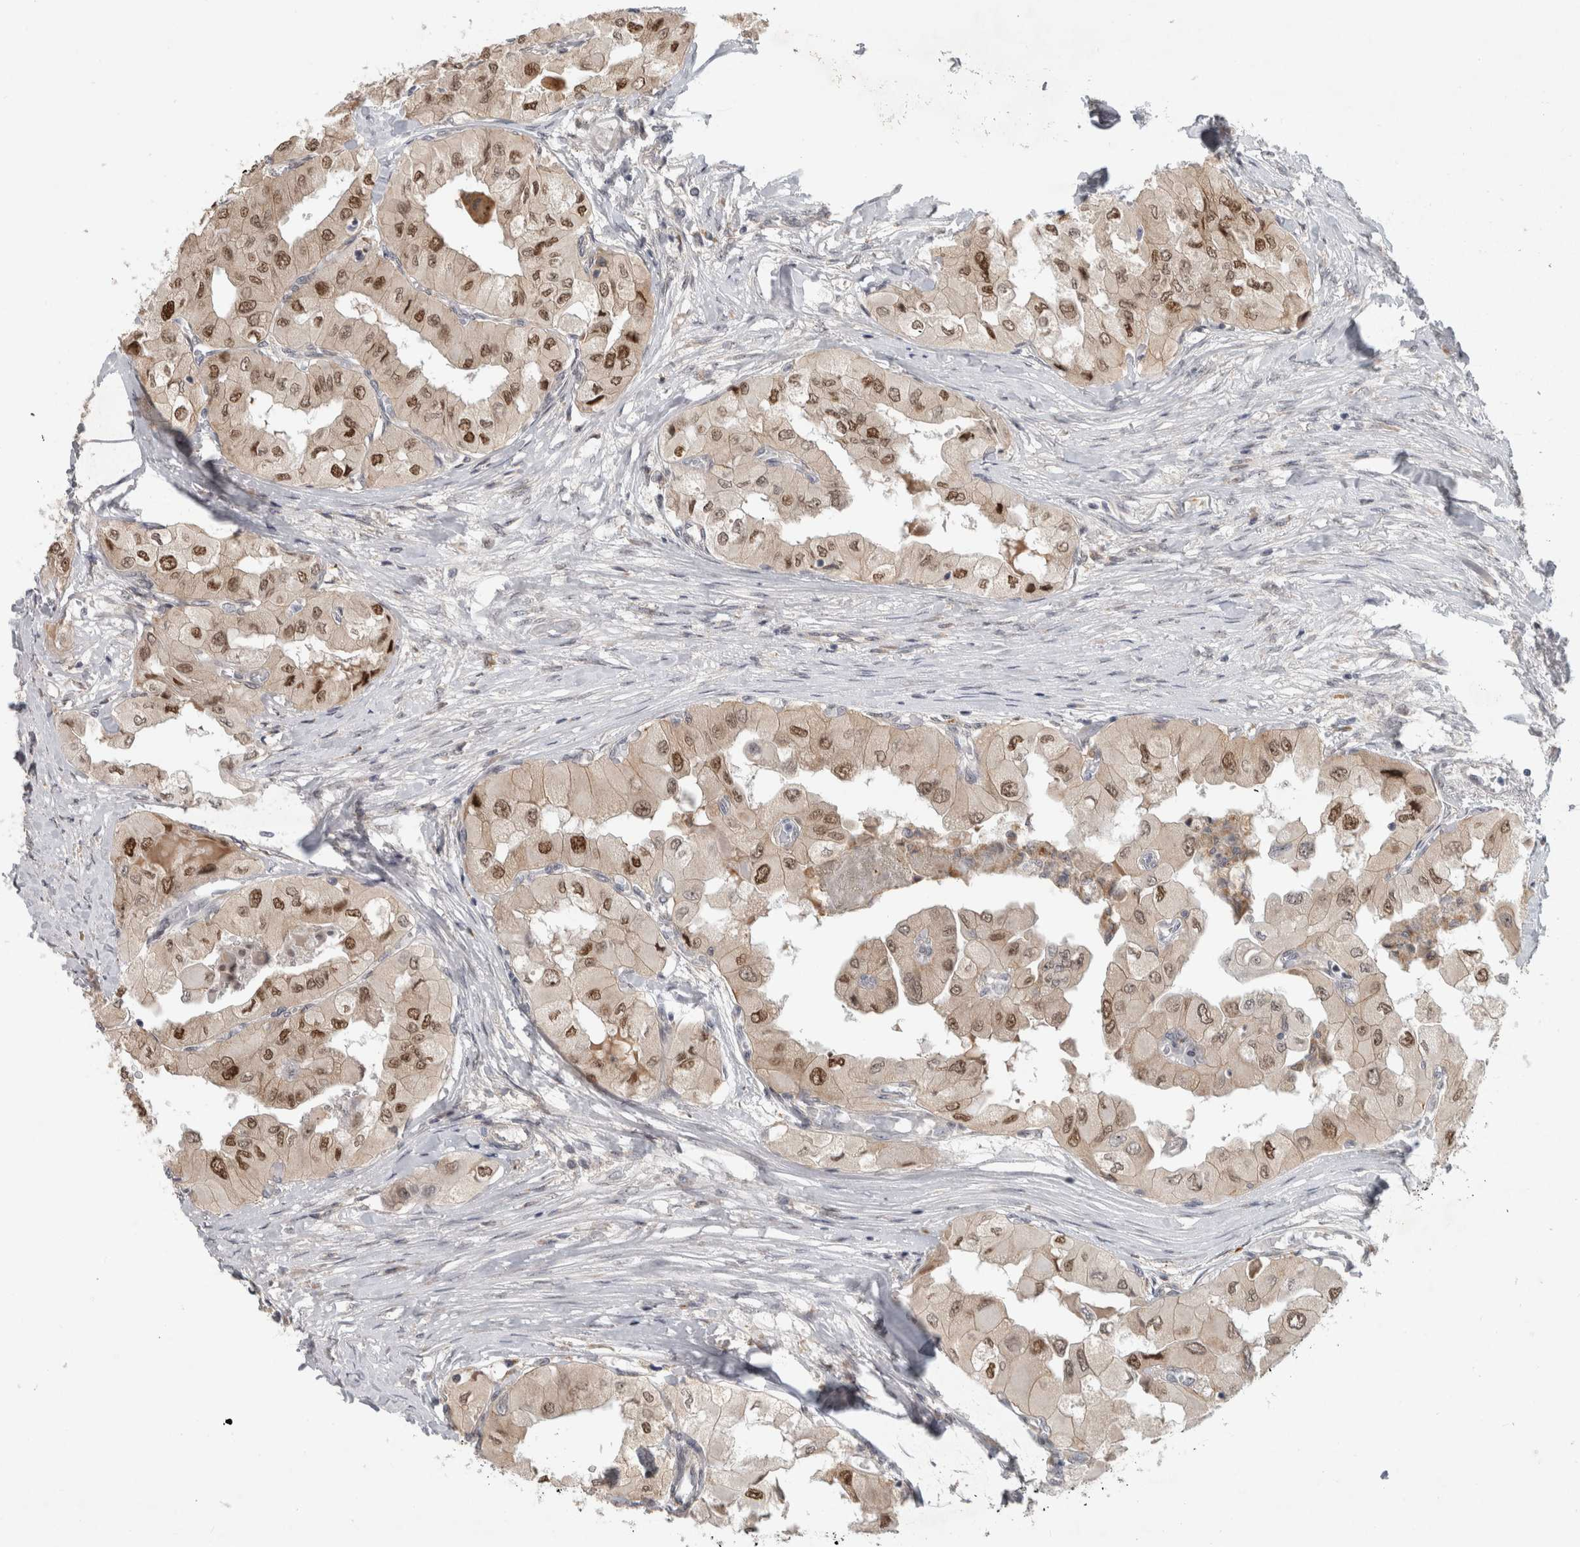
{"staining": {"intensity": "moderate", "quantity": ">75%", "location": "nuclear"}, "tissue": "thyroid cancer", "cell_type": "Tumor cells", "image_type": "cancer", "snomed": [{"axis": "morphology", "description": "Papillary adenocarcinoma, NOS"}, {"axis": "topography", "description": "Thyroid gland"}], "caption": "Protein analysis of thyroid cancer tissue displays moderate nuclear positivity in about >75% of tumor cells.", "gene": "NAB2", "patient": {"sex": "female", "age": 59}}